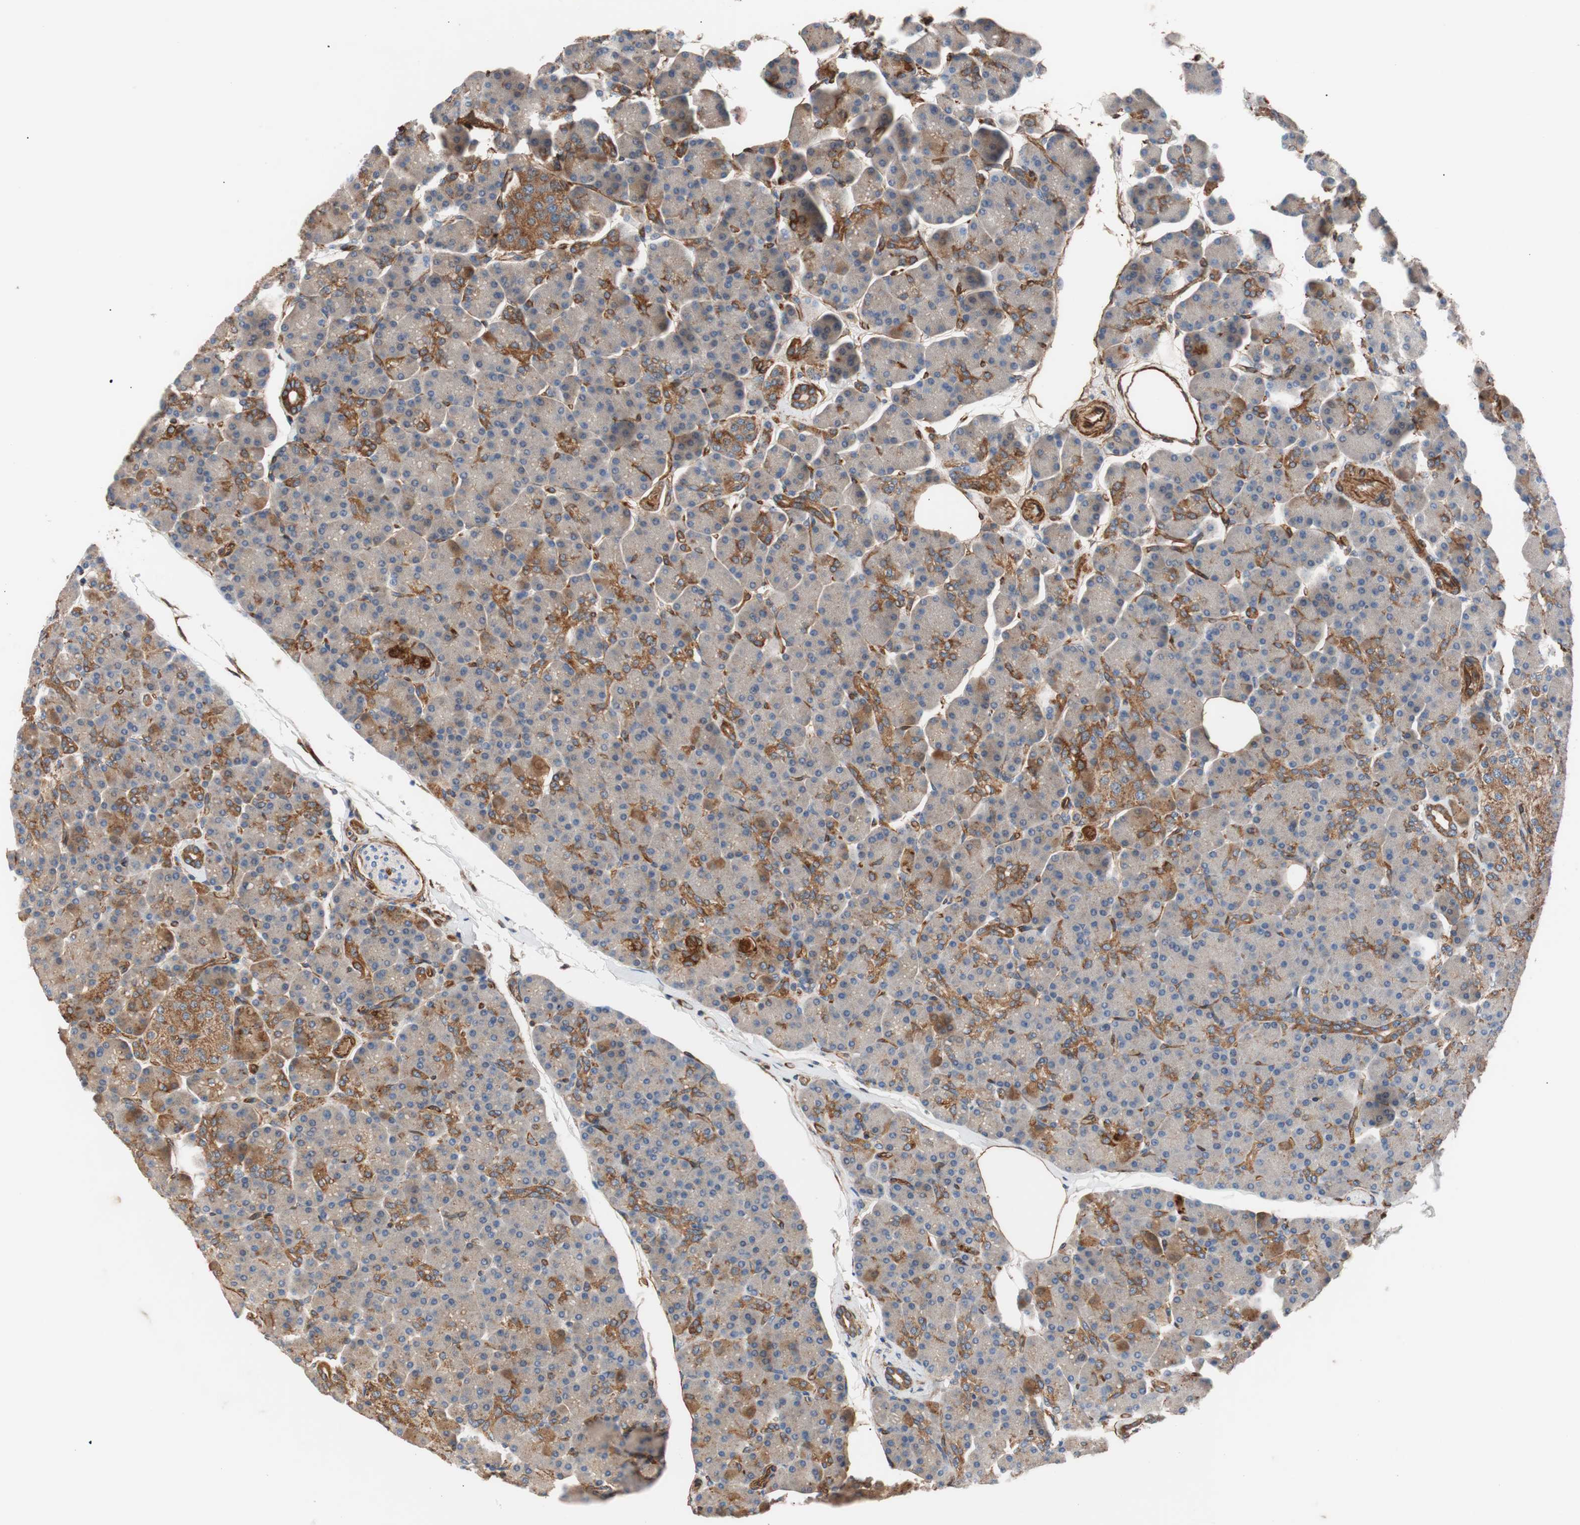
{"staining": {"intensity": "moderate", "quantity": "25%-75%", "location": "cytoplasmic/membranous"}, "tissue": "pancreas", "cell_type": "Exocrine glandular cells", "image_type": "normal", "snomed": [{"axis": "morphology", "description": "Normal tissue, NOS"}, {"axis": "topography", "description": "Pancreas"}], "caption": "Immunohistochemistry (IHC) micrograph of benign human pancreas stained for a protein (brown), which displays medium levels of moderate cytoplasmic/membranous staining in approximately 25%-75% of exocrine glandular cells.", "gene": "SPINT1", "patient": {"sex": "female", "age": 43}}